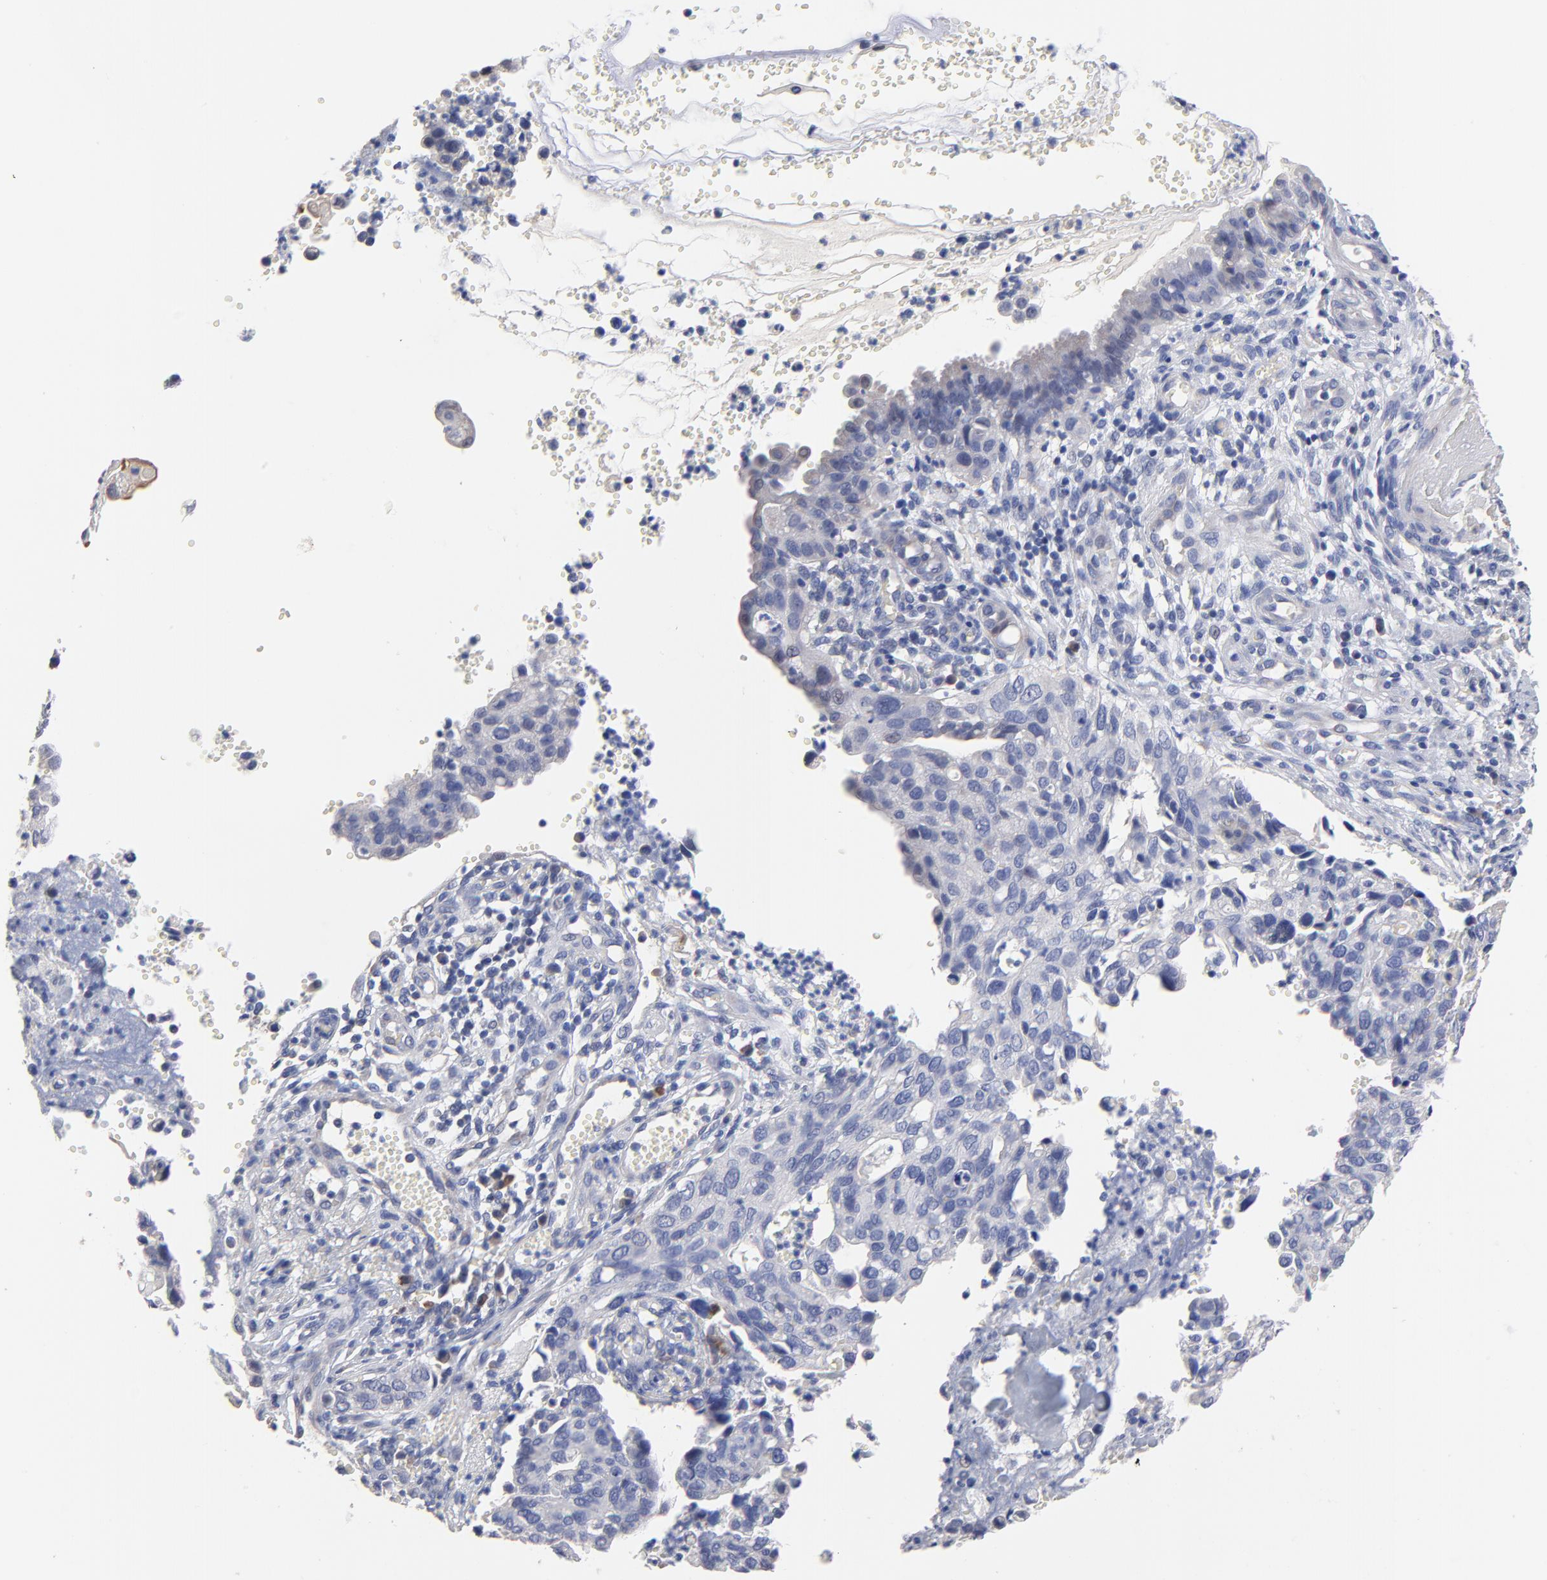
{"staining": {"intensity": "weak", "quantity": "<25%", "location": "cytoplasmic/membranous"}, "tissue": "cervical cancer", "cell_type": "Tumor cells", "image_type": "cancer", "snomed": [{"axis": "morphology", "description": "Normal tissue, NOS"}, {"axis": "morphology", "description": "Squamous cell carcinoma, NOS"}, {"axis": "topography", "description": "Cervix"}], "caption": "The image demonstrates no significant staining in tumor cells of cervical cancer (squamous cell carcinoma). (DAB immunohistochemistry (IHC) with hematoxylin counter stain).", "gene": "TWNK", "patient": {"sex": "female", "age": 45}}